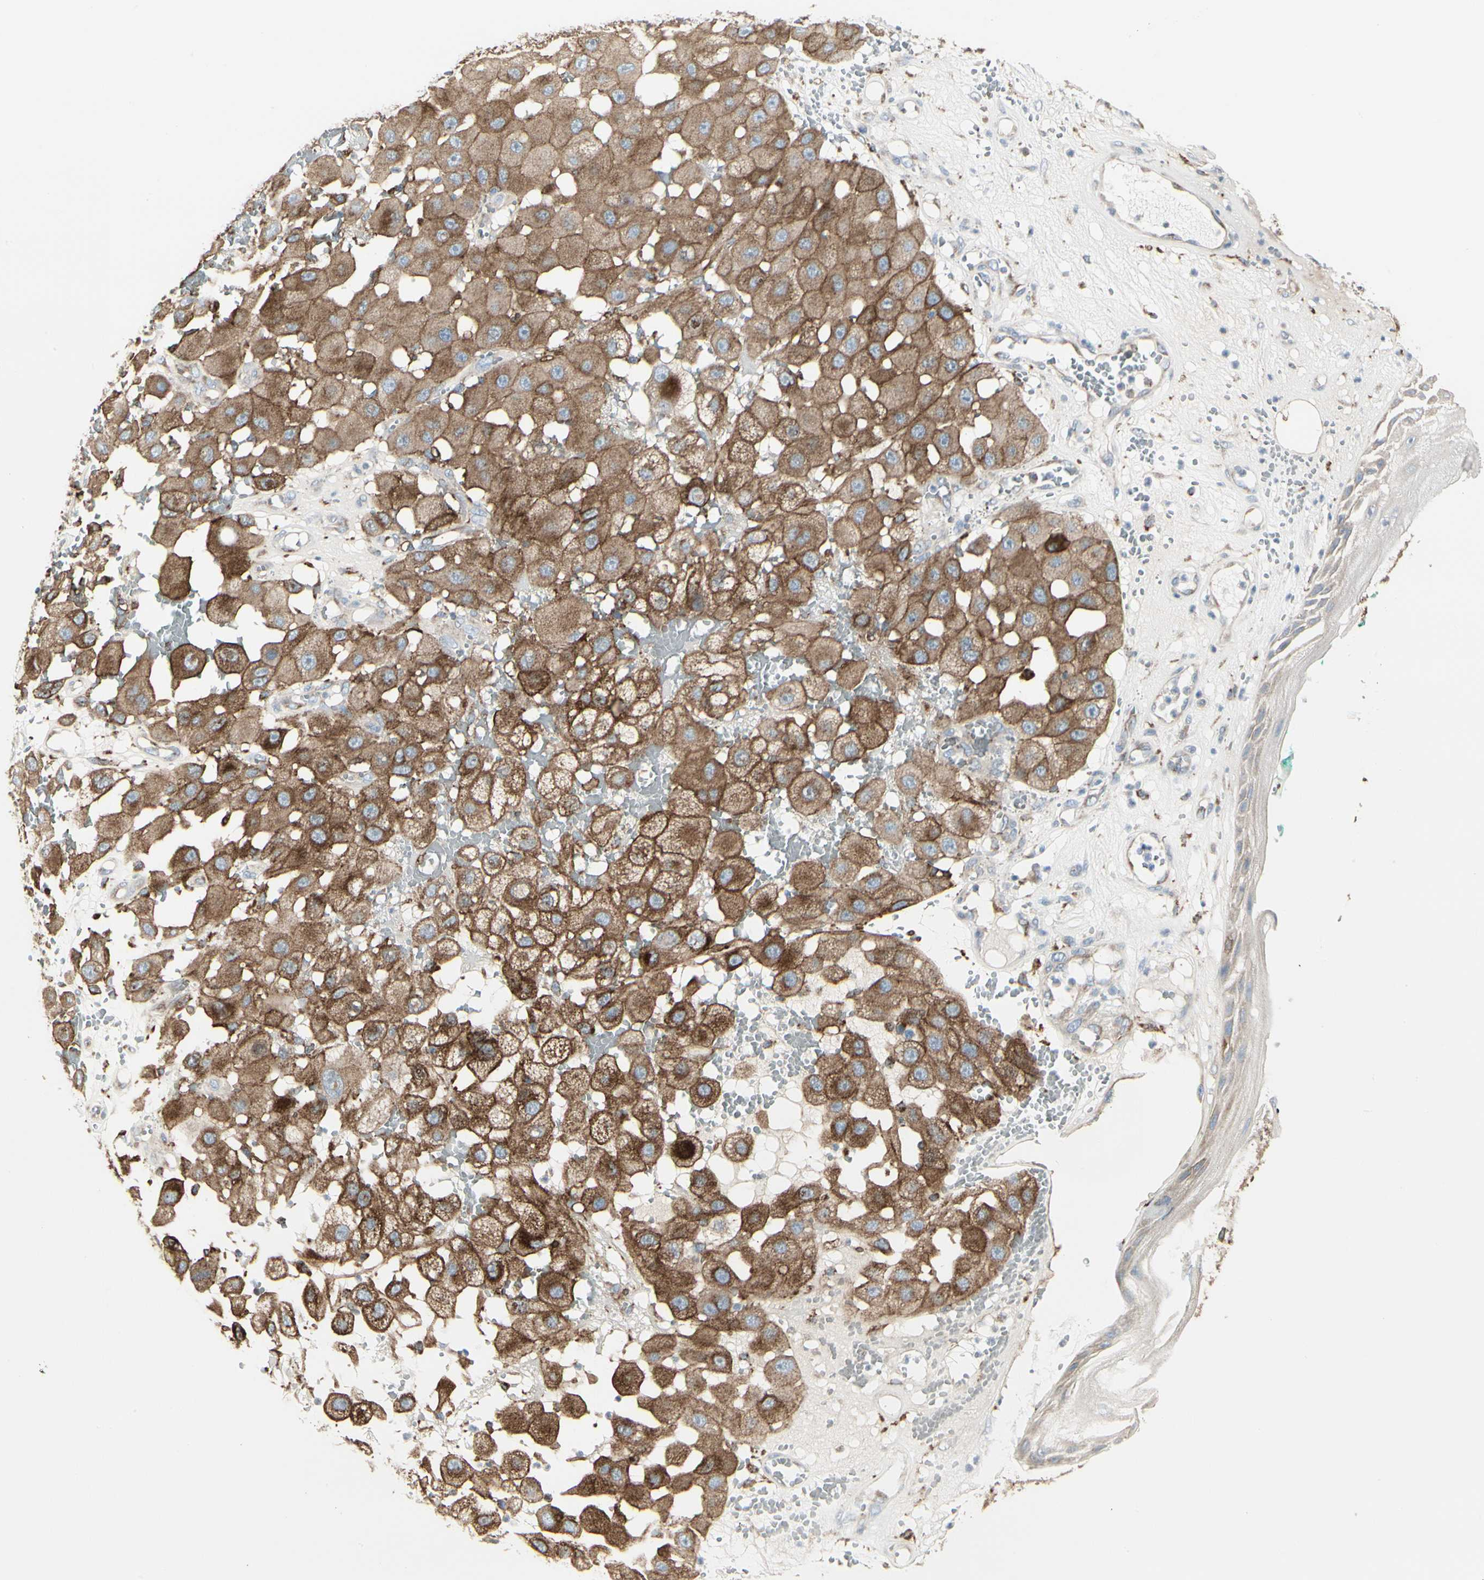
{"staining": {"intensity": "moderate", "quantity": ">75%", "location": "cytoplasmic/membranous"}, "tissue": "melanoma", "cell_type": "Tumor cells", "image_type": "cancer", "snomed": [{"axis": "morphology", "description": "Malignant melanoma, NOS"}, {"axis": "topography", "description": "Skin"}], "caption": "About >75% of tumor cells in melanoma display moderate cytoplasmic/membranous protein expression as visualized by brown immunohistochemical staining.", "gene": "ATP6V1B2", "patient": {"sex": "female", "age": 81}}